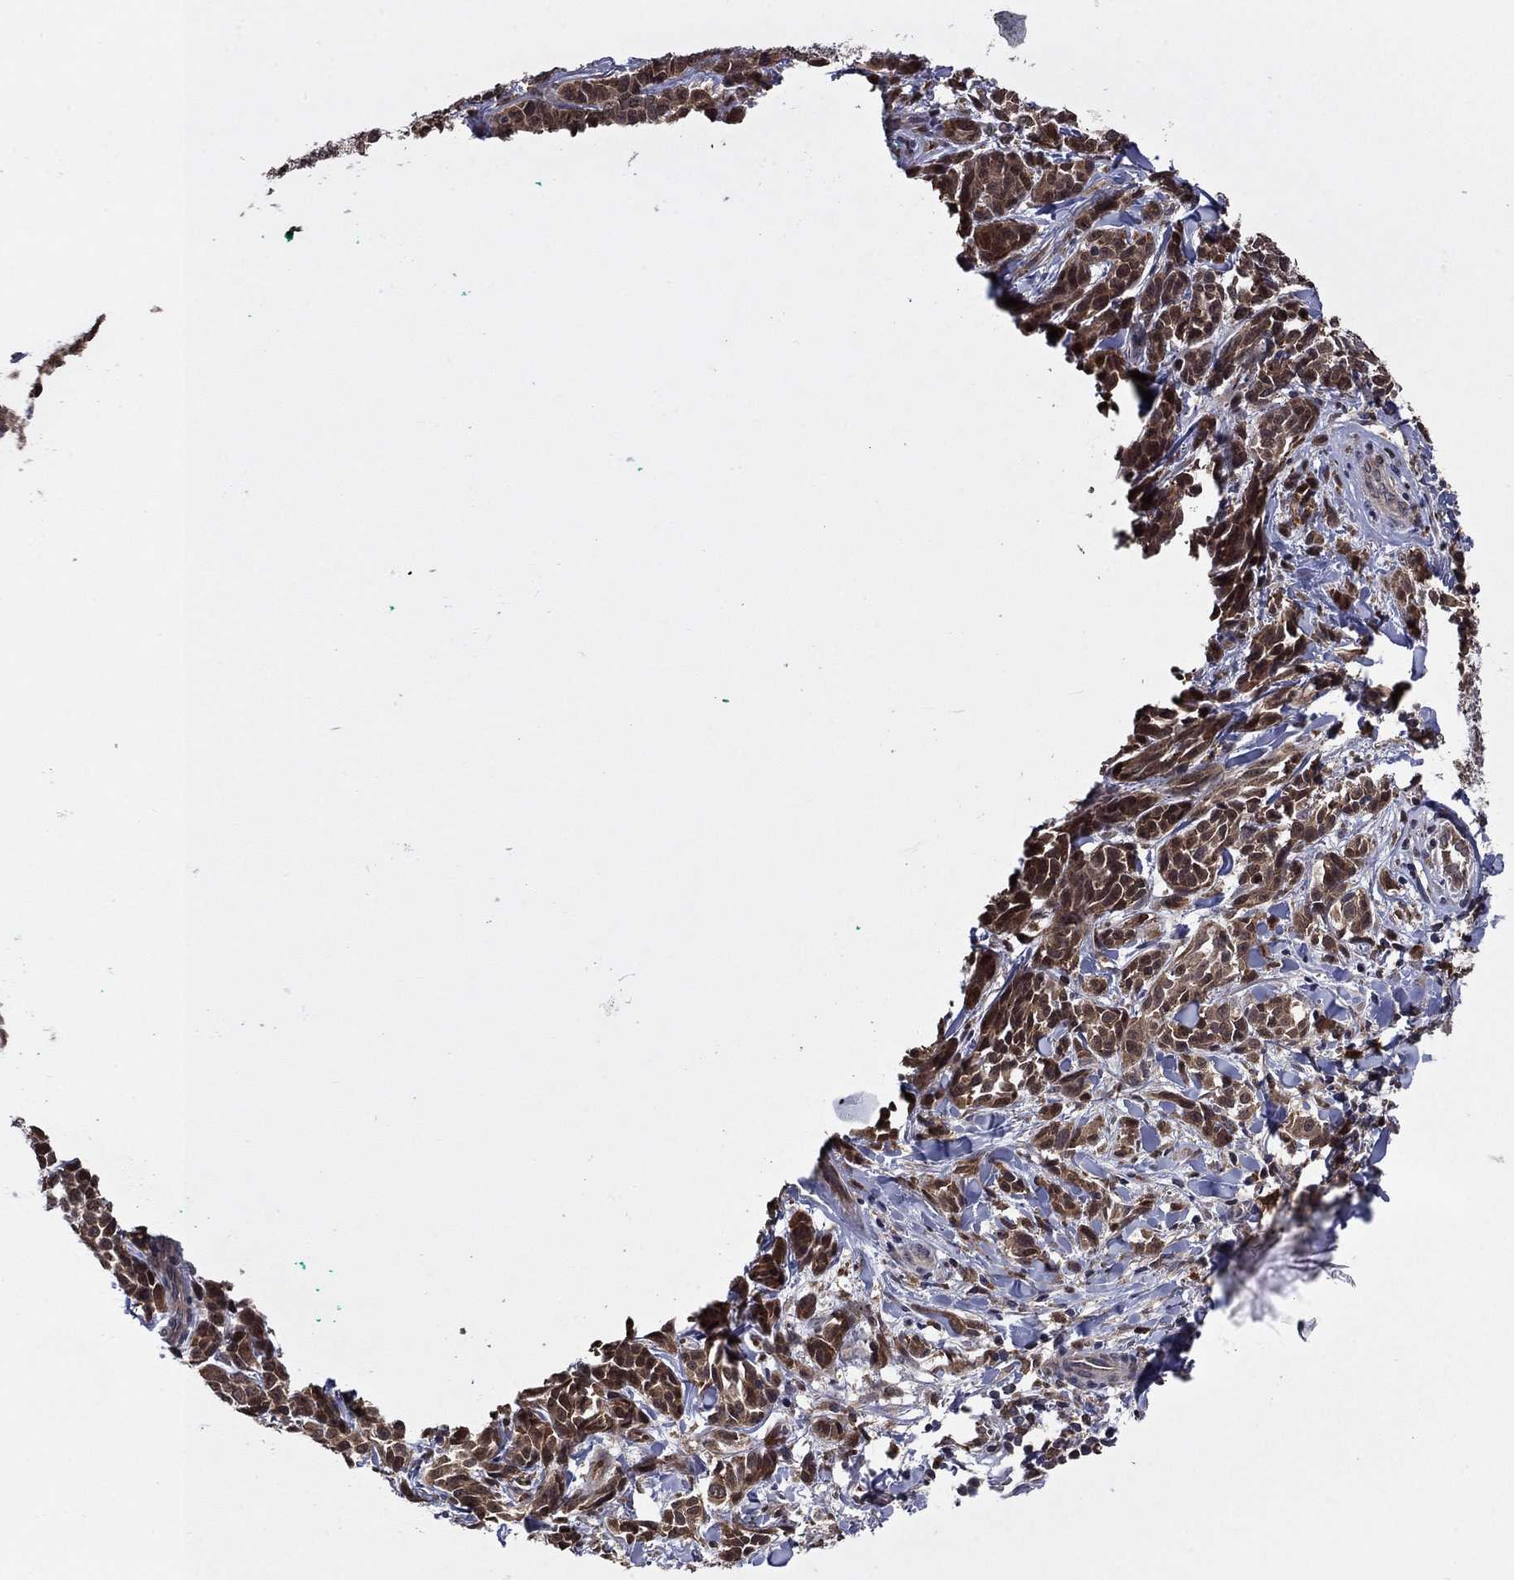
{"staining": {"intensity": "moderate", "quantity": "<25%", "location": "cytoplasmic/membranous"}, "tissue": "melanoma", "cell_type": "Tumor cells", "image_type": "cancer", "snomed": [{"axis": "morphology", "description": "Malignant melanoma, NOS"}, {"axis": "topography", "description": "Skin"}], "caption": "Melanoma stained with immunohistochemistry (IHC) displays moderate cytoplasmic/membranous expression in about <25% of tumor cells.", "gene": "TPMT", "patient": {"sex": "female", "age": 88}}